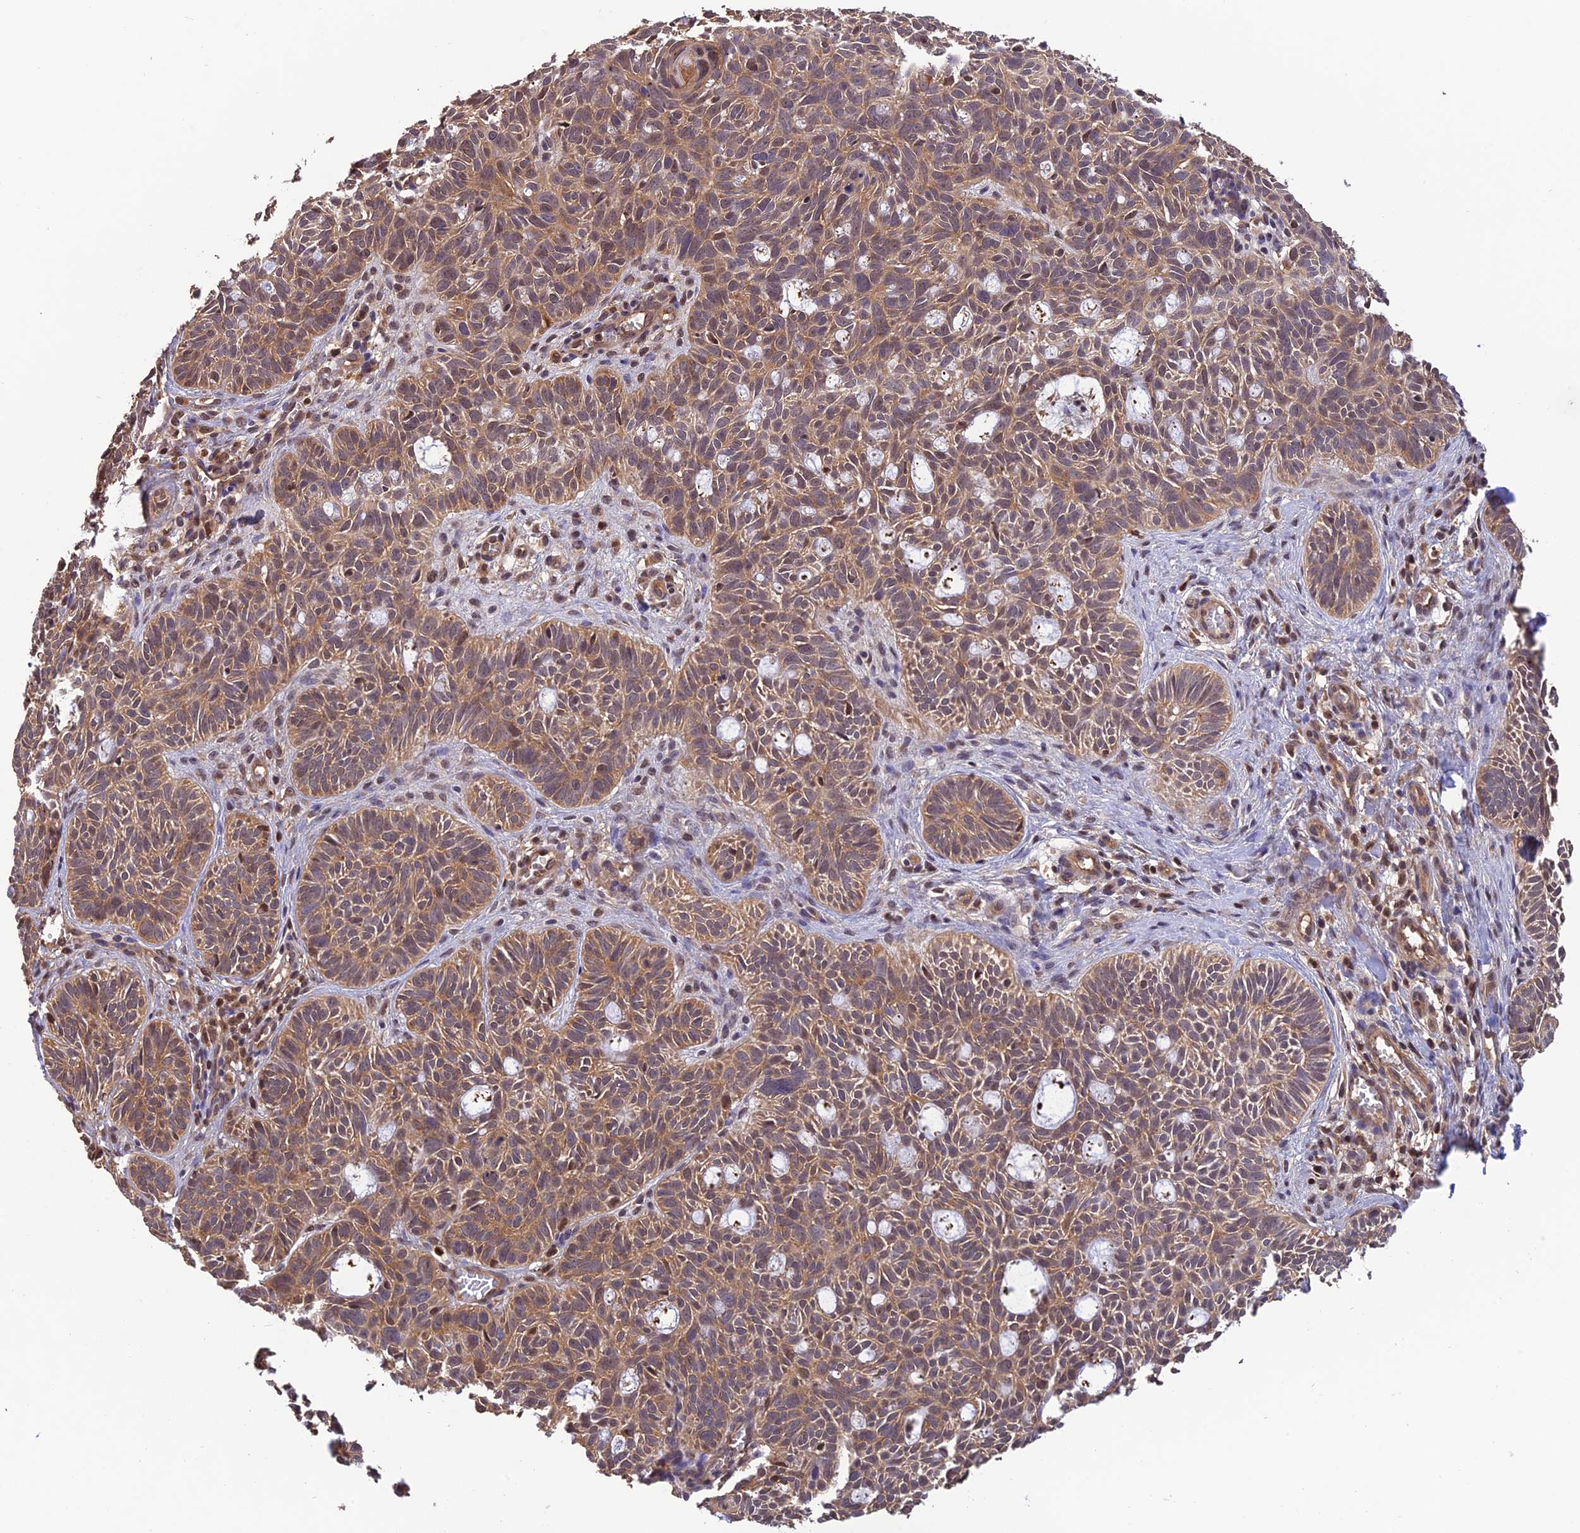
{"staining": {"intensity": "moderate", "quantity": ">75%", "location": "cytoplasmic/membranous"}, "tissue": "skin cancer", "cell_type": "Tumor cells", "image_type": "cancer", "snomed": [{"axis": "morphology", "description": "Basal cell carcinoma"}, {"axis": "topography", "description": "Skin"}], "caption": "Approximately >75% of tumor cells in skin cancer (basal cell carcinoma) exhibit moderate cytoplasmic/membranous protein expression as visualized by brown immunohistochemical staining.", "gene": "PSMB3", "patient": {"sex": "male", "age": 69}}